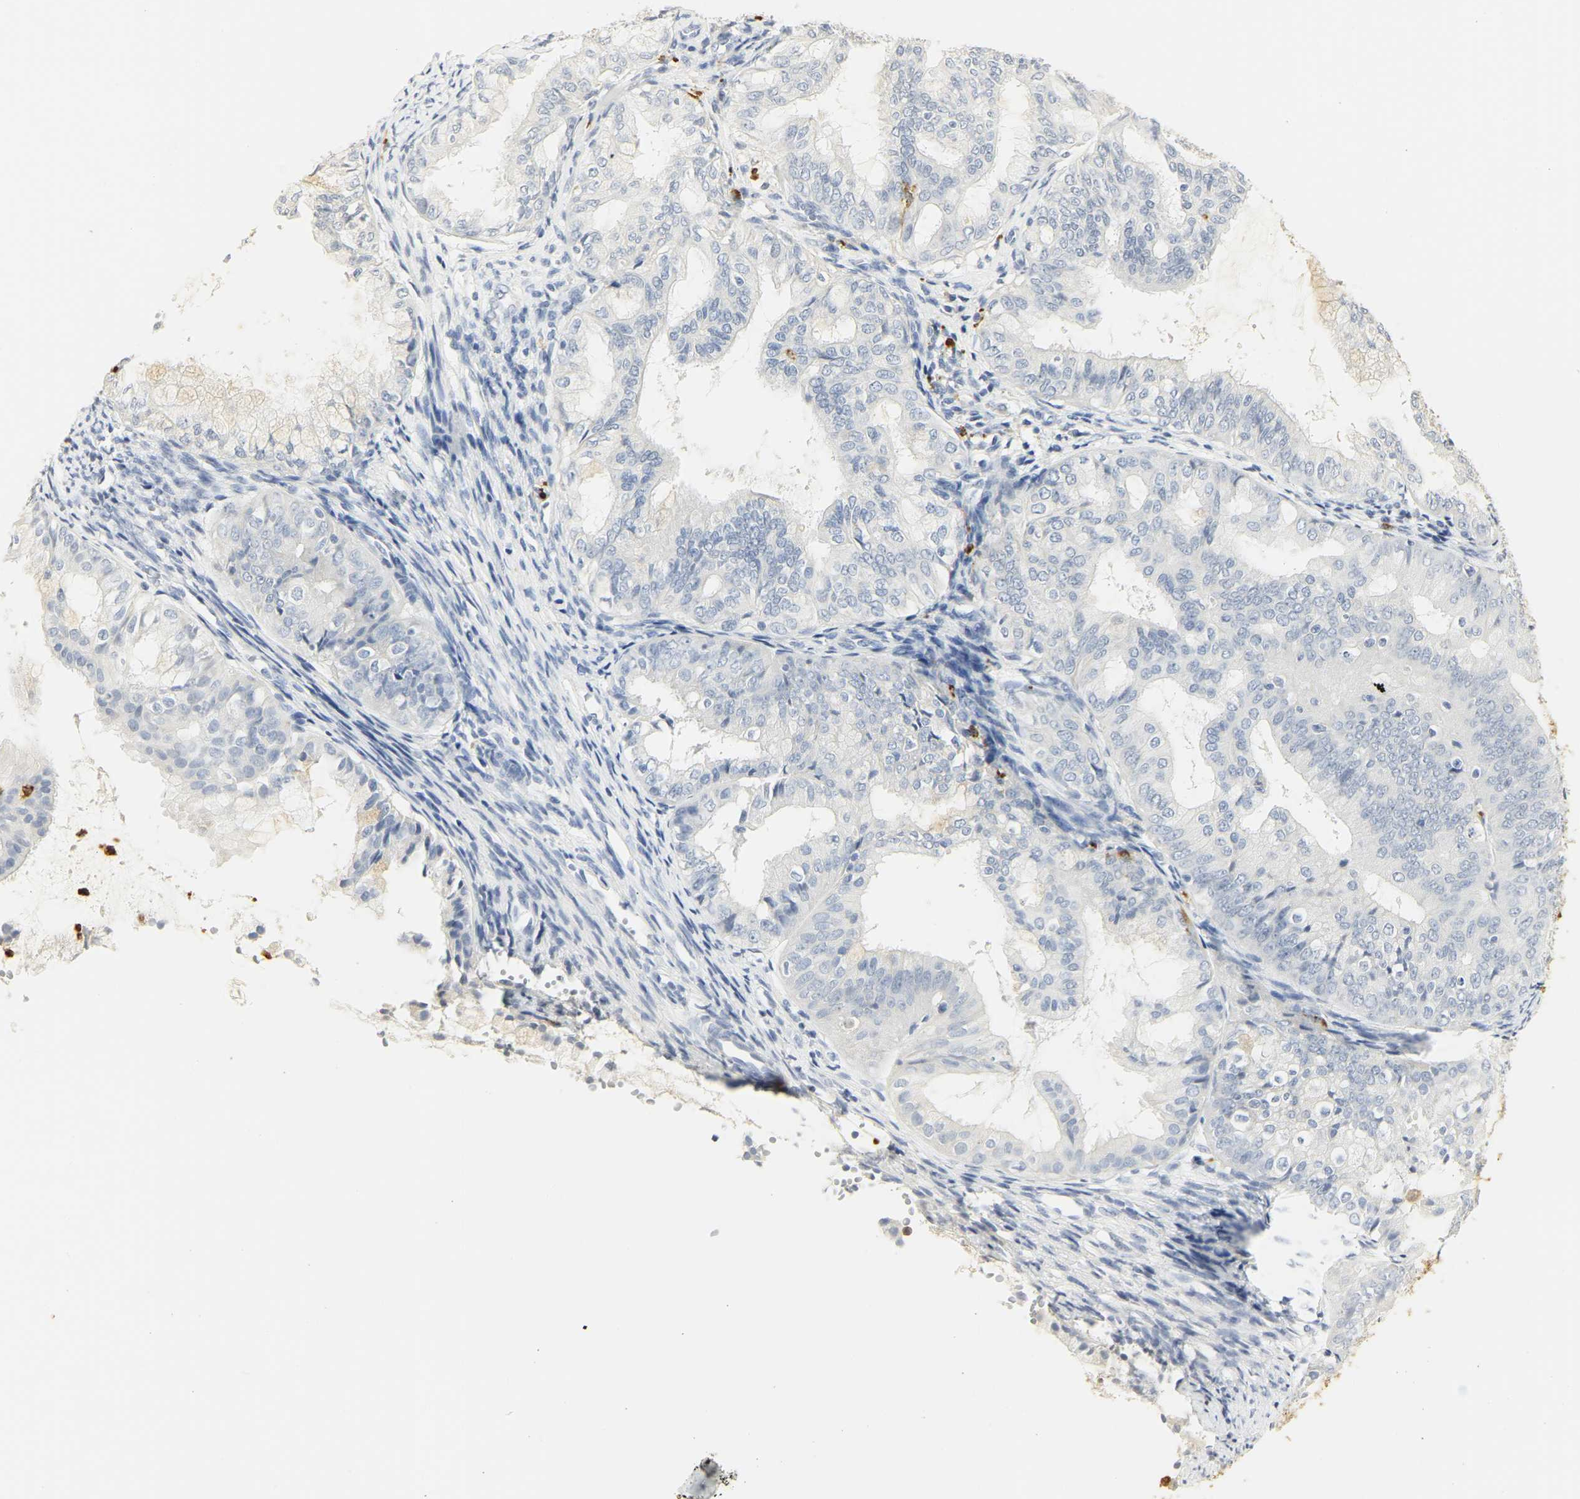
{"staining": {"intensity": "negative", "quantity": "none", "location": "none"}, "tissue": "endometrial cancer", "cell_type": "Tumor cells", "image_type": "cancer", "snomed": [{"axis": "morphology", "description": "Adenocarcinoma, NOS"}, {"axis": "topography", "description": "Endometrium"}], "caption": "Immunohistochemistry (IHC) of human adenocarcinoma (endometrial) displays no positivity in tumor cells.", "gene": "MPO", "patient": {"sex": "female", "age": 63}}